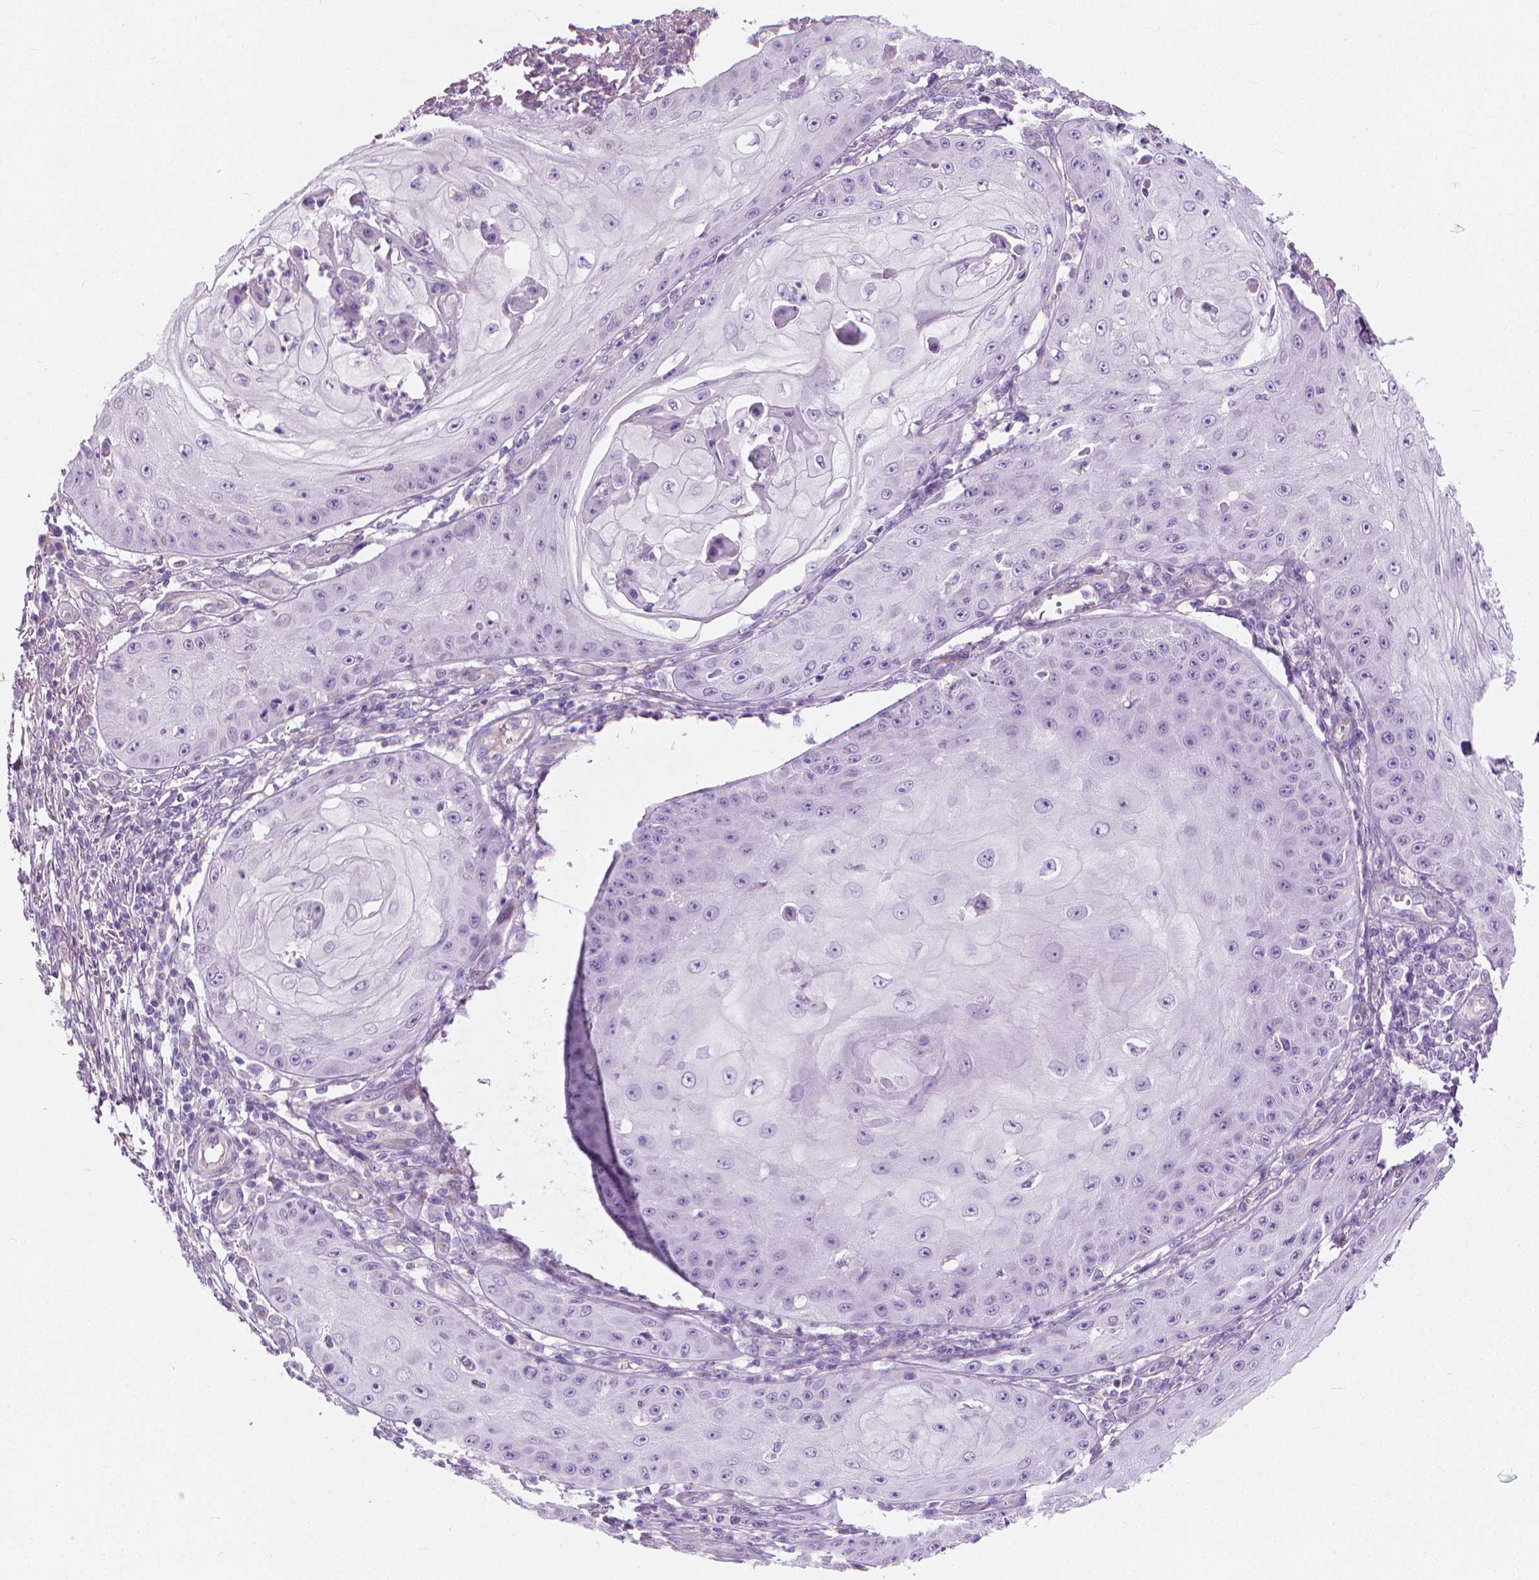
{"staining": {"intensity": "negative", "quantity": "none", "location": "none"}, "tissue": "skin cancer", "cell_type": "Tumor cells", "image_type": "cancer", "snomed": [{"axis": "morphology", "description": "Squamous cell carcinoma, NOS"}, {"axis": "topography", "description": "Skin"}], "caption": "Tumor cells show no significant protein expression in skin cancer.", "gene": "KRT73", "patient": {"sex": "male", "age": 70}}